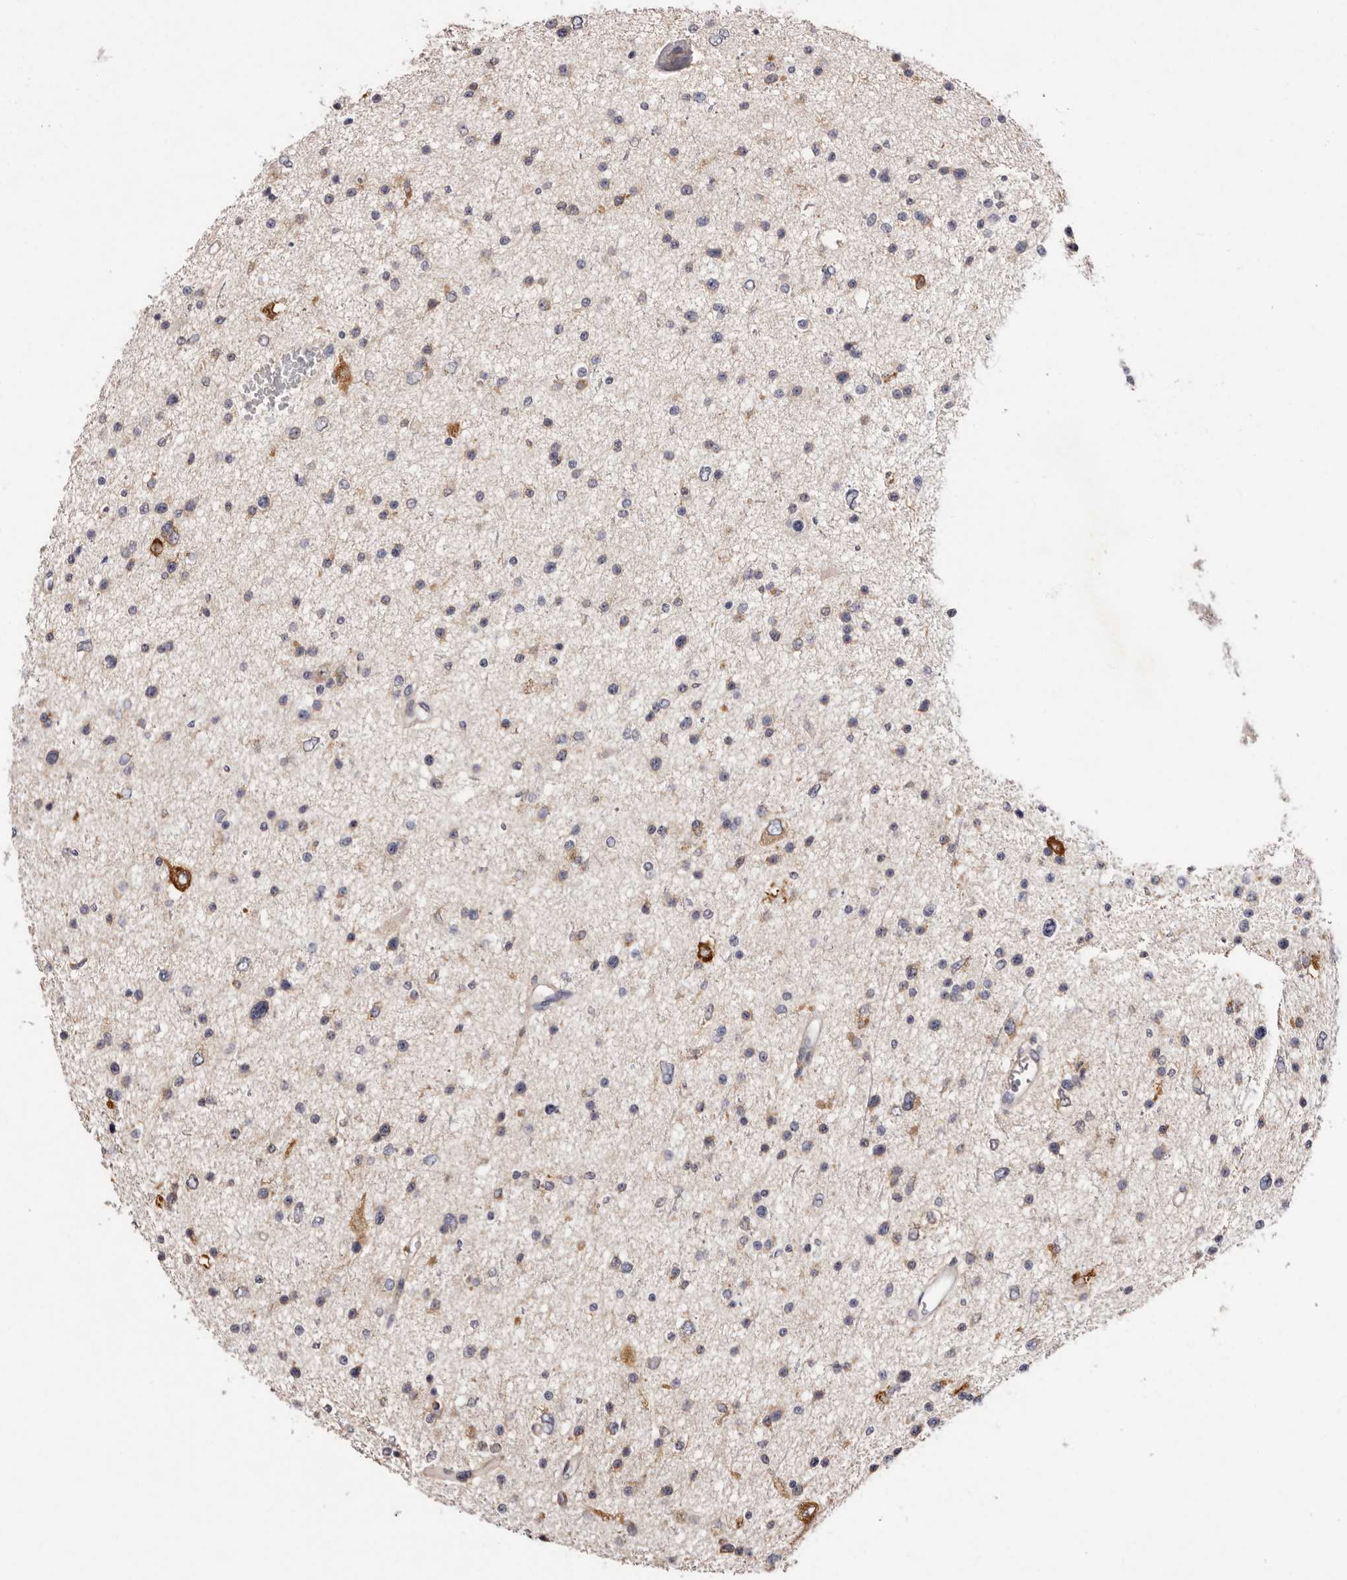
{"staining": {"intensity": "weak", "quantity": "<25%", "location": "cytoplasmic/membranous"}, "tissue": "glioma", "cell_type": "Tumor cells", "image_type": "cancer", "snomed": [{"axis": "morphology", "description": "Glioma, malignant, Low grade"}, {"axis": "topography", "description": "Brain"}], "caption": "IHC image of neoplastic tissue: human glioma stained with DAB (3,3'-diaminobenzidine) reveals no significant protein expression in tumor cells.", "gene": "FAM167B", "patient": {"sex": "female", "age": 37}}